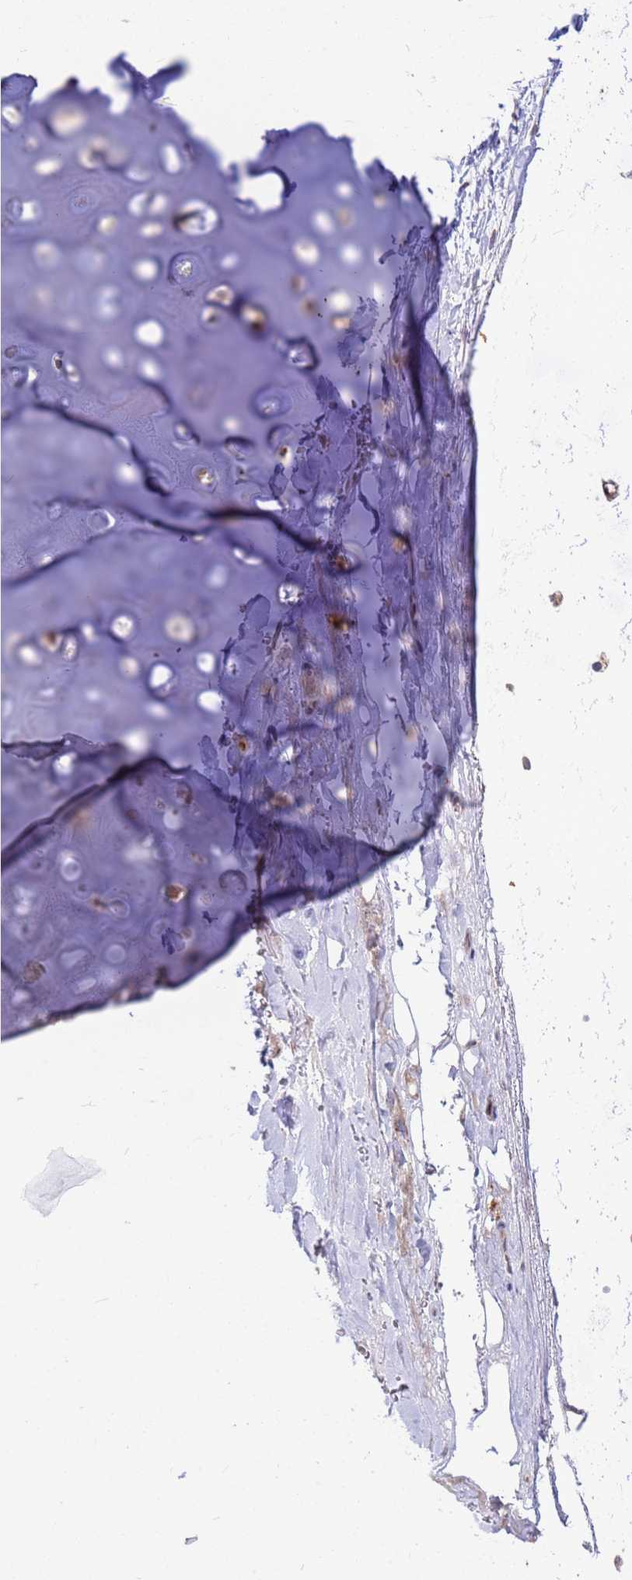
{"staining": {"intensity": "negative", "quantity": "none", "location": "none"}, "tissue": "adipose tissue", "cell_type": "Adipocytes", "image_type": "normal", "snomed": [{"axis": "morphology", "description": "Normal tissue, NOS"}, {"axis": "topography", "description": "Cartilage tissue"}], "caption": "This micrograph is of normal adipose tissue stained with IHC to label a protein in brown with the nuclei are counter-stained blue. There is no staining in adipocytes.", "gene": "SSR4", "patient": {"sex": "male", "age": 66}}